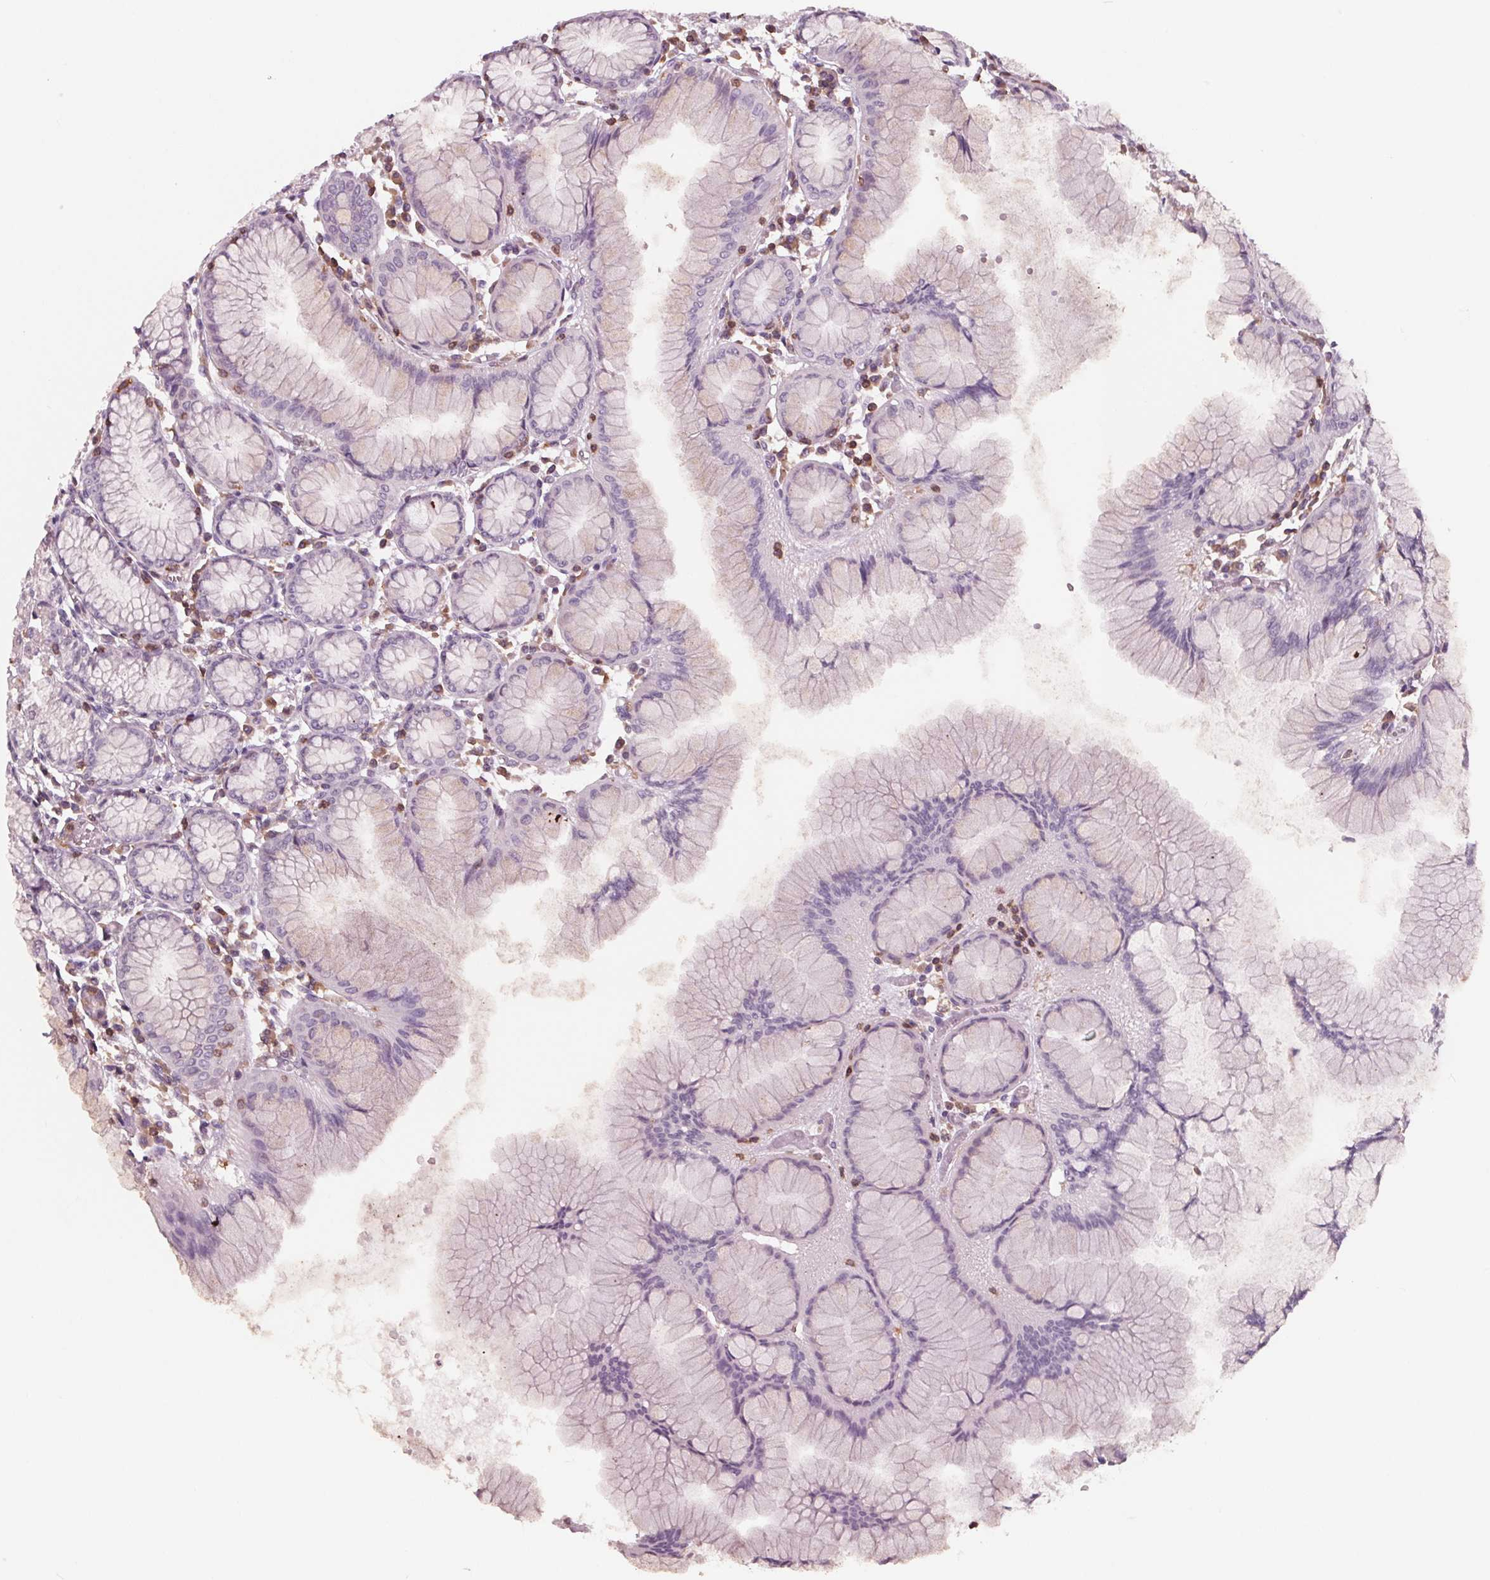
{"staining": {"intensity": "negative", "quantity": "none", "location": "none"}, "tissue": "stomach", "cell_type": "Glandular cells", "image_type": "normal", "snomed": [{"axis": "morphology", "description": "Normal tissue, NOS"}, {"axis": "topography", "description": "Stomach"}], "caption": "Glandular cells are negative for protein expression in normal human stomach. (DAB IHC, high magnification).", "gene": "ARHGAP25", "patient": {"sex": "female", "age": 57}}